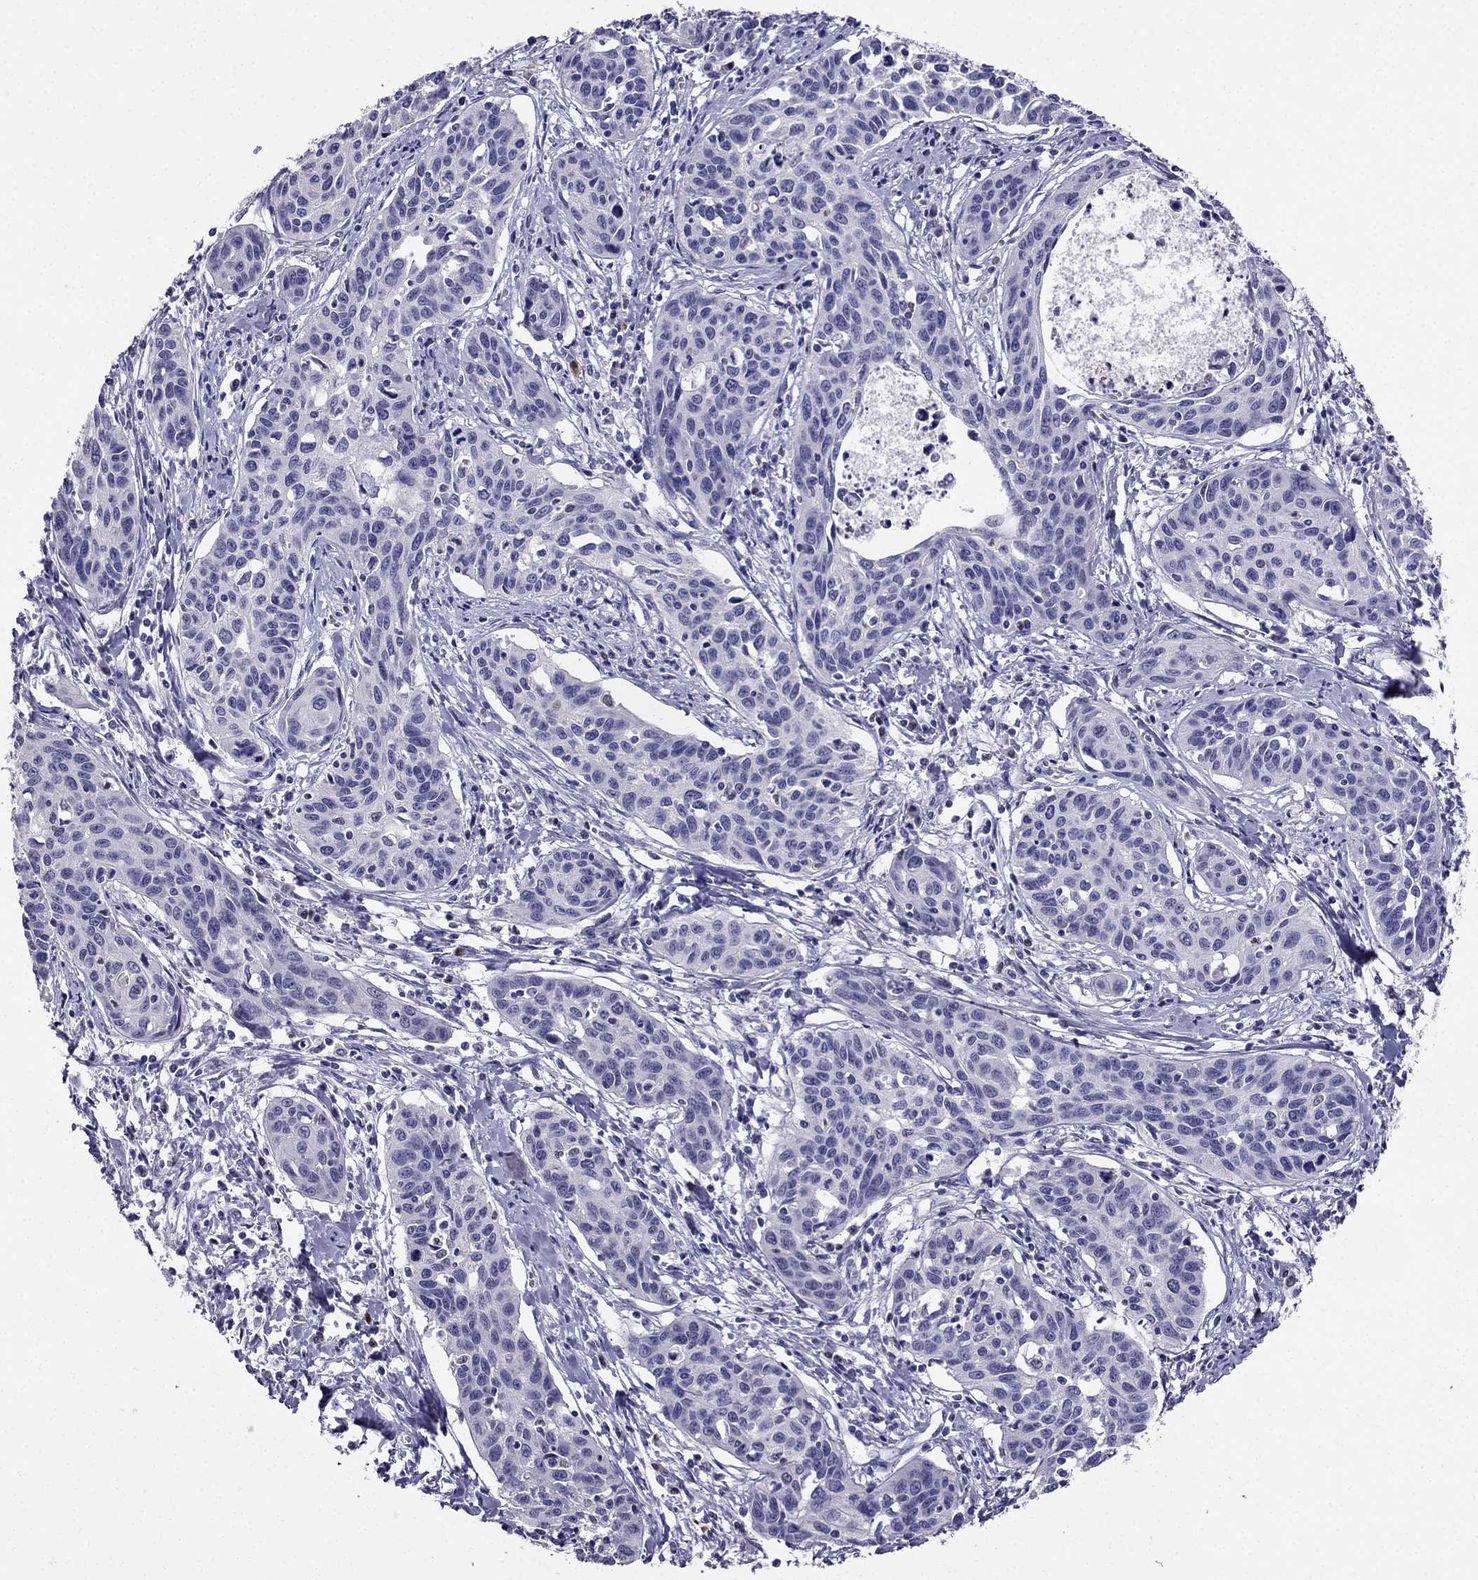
{"staining": {"intensity": "negative", "quantity": "none", "location": "none"}, "tissue": "cervical cancer", "cell_type": "Tumor cells", "image_type": "cancer", "snomed": [{"axis": "morphology", "description": "Squamous cell carcinoma, NOS"}, {"axis": "topography", "description": "Cervix"}], "caption": "Photomicrograph shows no significant protein staining in tumor cells of squamous cell carcinoma (cervical). The staining is performed using DAB brown chromogen with nuclei counter-stained in using hematoxylin.", "gene": "ARID3A", "patient": {"sex": "female", "age": 31}}